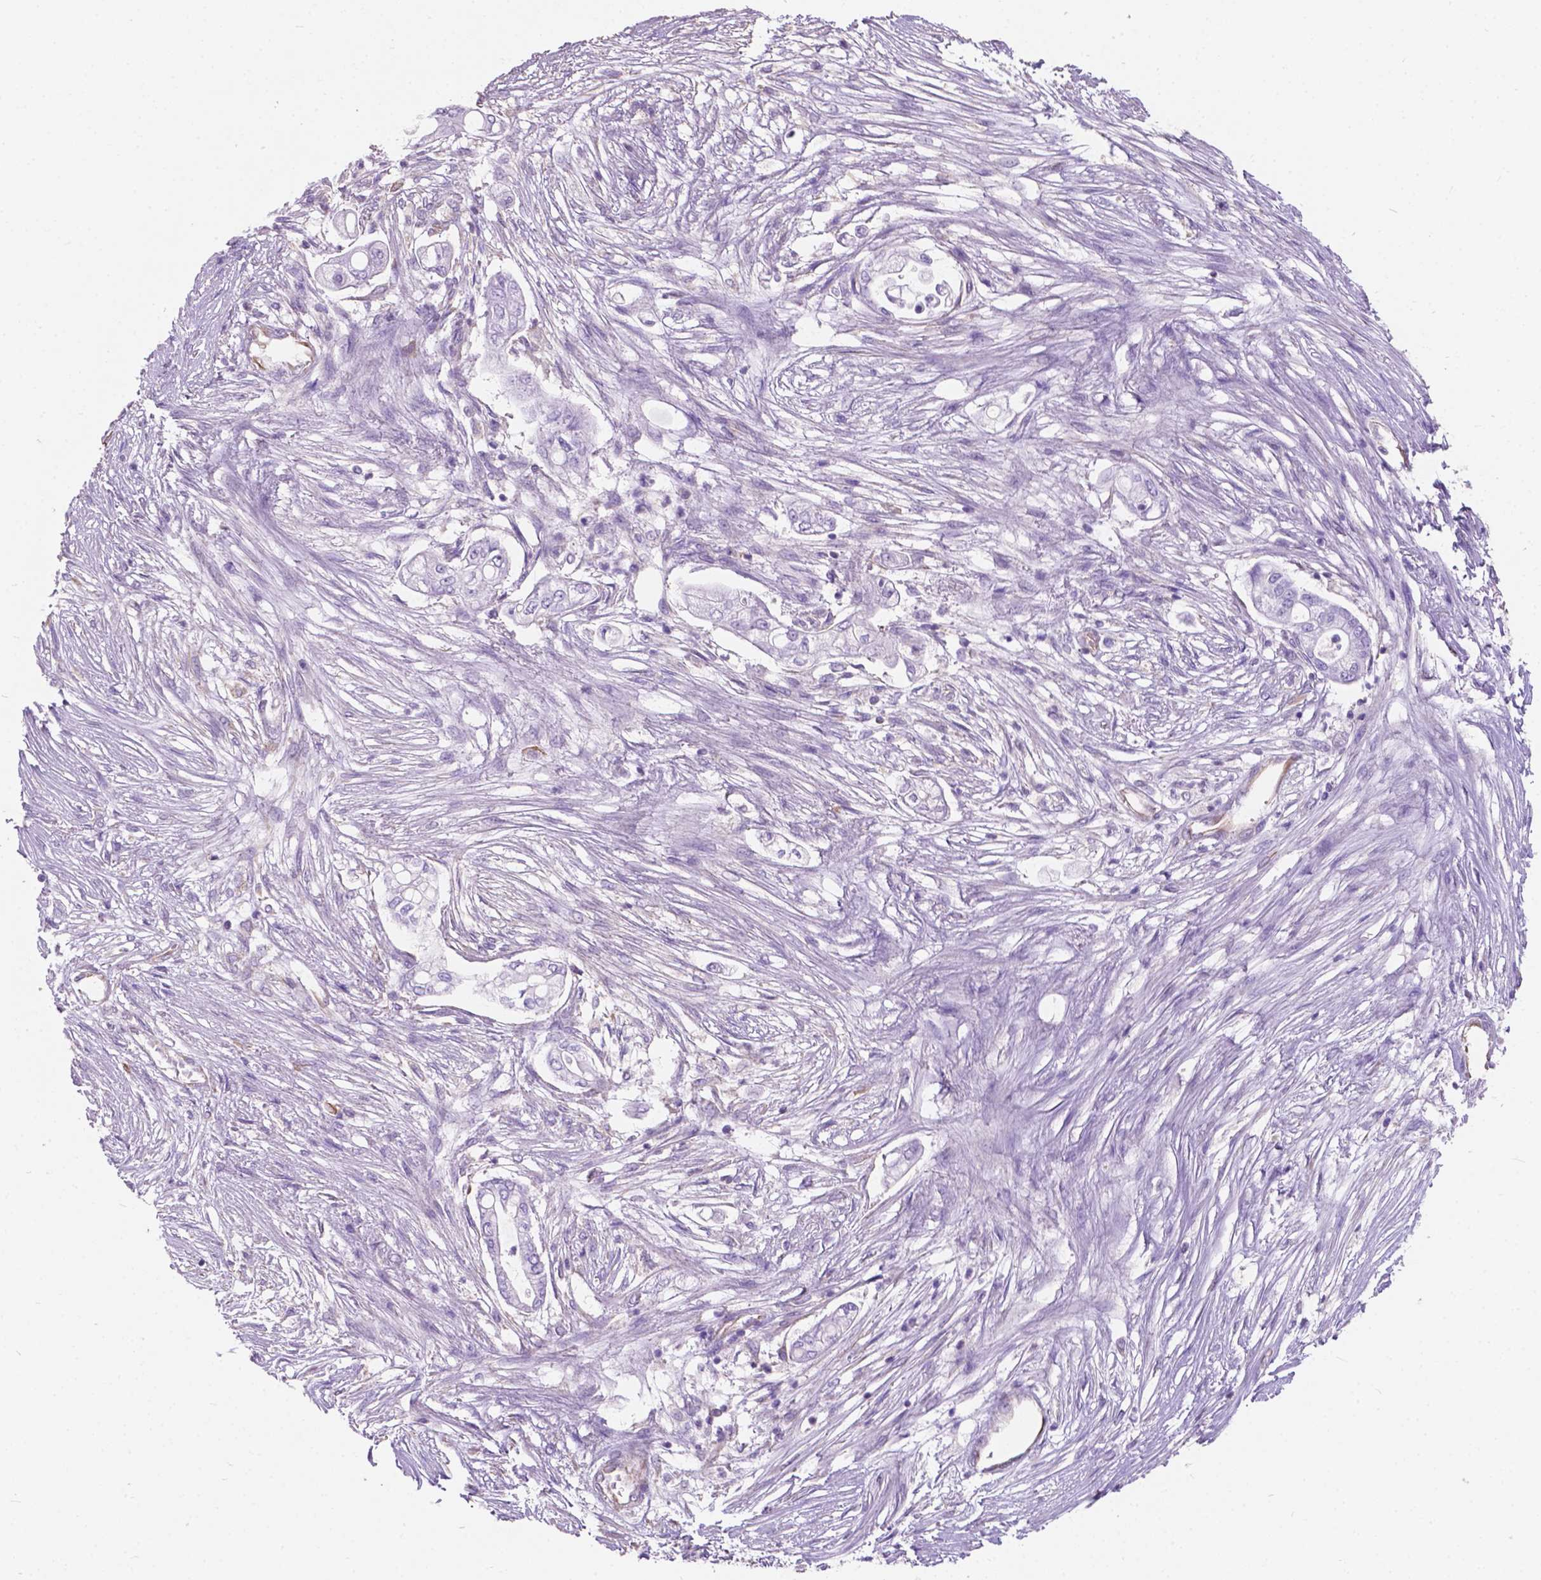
{"staining": {"intensity": "negative", "quantity": "none", "location": "none"}, "tissue": "pancreatic cancer", "cell_type": "Tumor cells", "image_type": "cancer", "snomed": [{"axis": "morphology", "description": "Adenocarcinoma, NOS"}, {"axis": "topography", "description": "Pancreas"}], "caption": "Immunohistochemistry (IHC) photomicrograph of neoplastic tissue: adenocarcinoma (pancreatic) stained with DAB (3,3'-diaminobenzidine) shows no significant protein positivity in tumor cells.", "gene": "AMOT", "patient": {"sex": "female", "age": 69}}